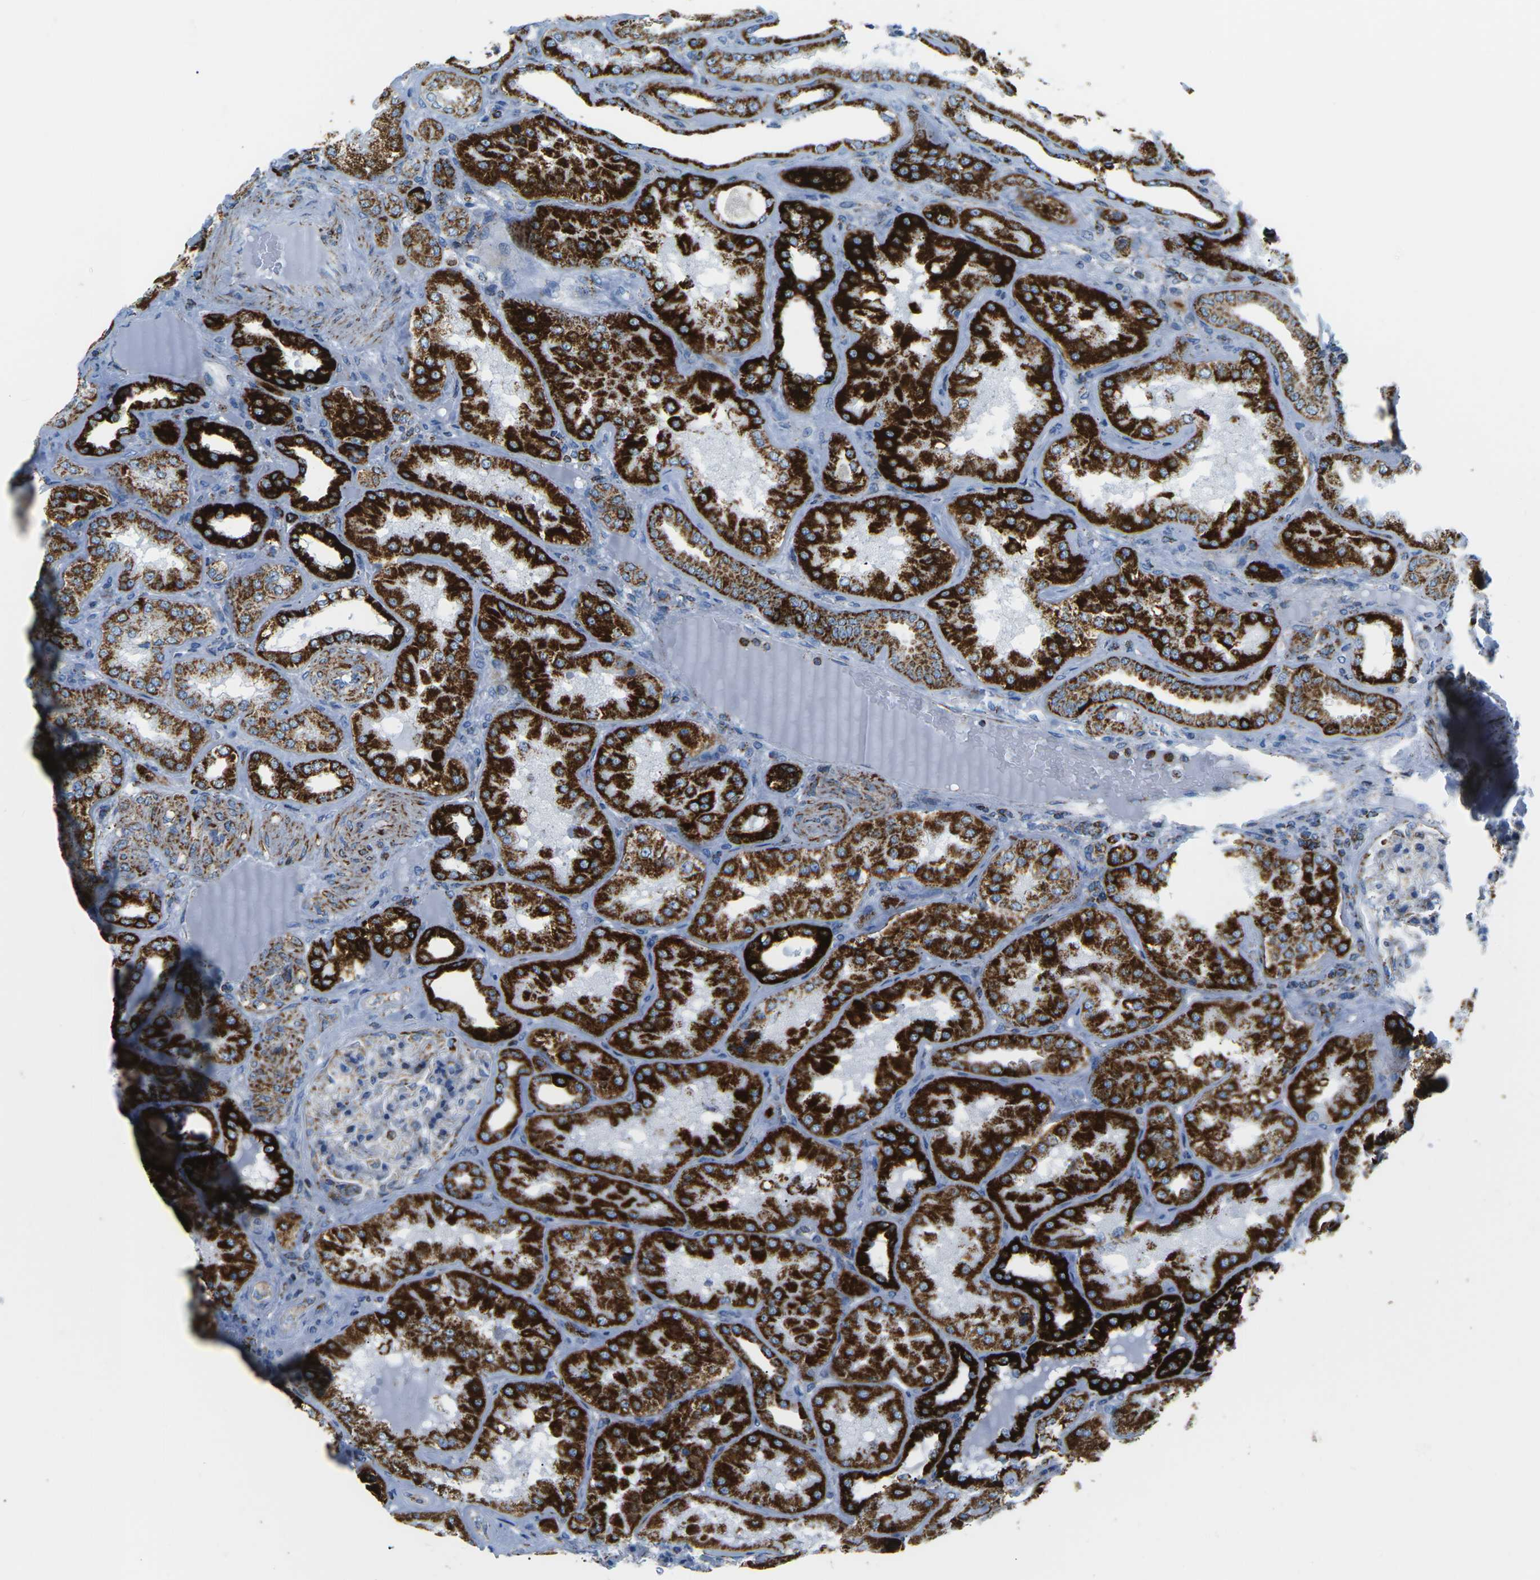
{"staining": {"intensity": "moderate", "quantity": "25%-75%", "location": "cytoplasmic/membranous"}, "tissue": "kidney", "cell_type": "Cells in glomeruli", "image_type": "normal", "snomed": [{"axis": "morphology", "description": "Normal tissue, NOS"}, {"axis": "topography", "description": "Kidney"}], "caption": "Moderate cytoplasmic/membranous expression is appreciated in about 25%-75% of cells in glomeruli in unremarkable kidney. The staining was performed using DAB (3,3'-diaminobenzidine) to visualize the protein expression in brown, while the nuclei were stained in blue with hematoxylin (Magnification: 20x).", "gene": "COX6C", "patient": {"sex": "female", "age": 56}}